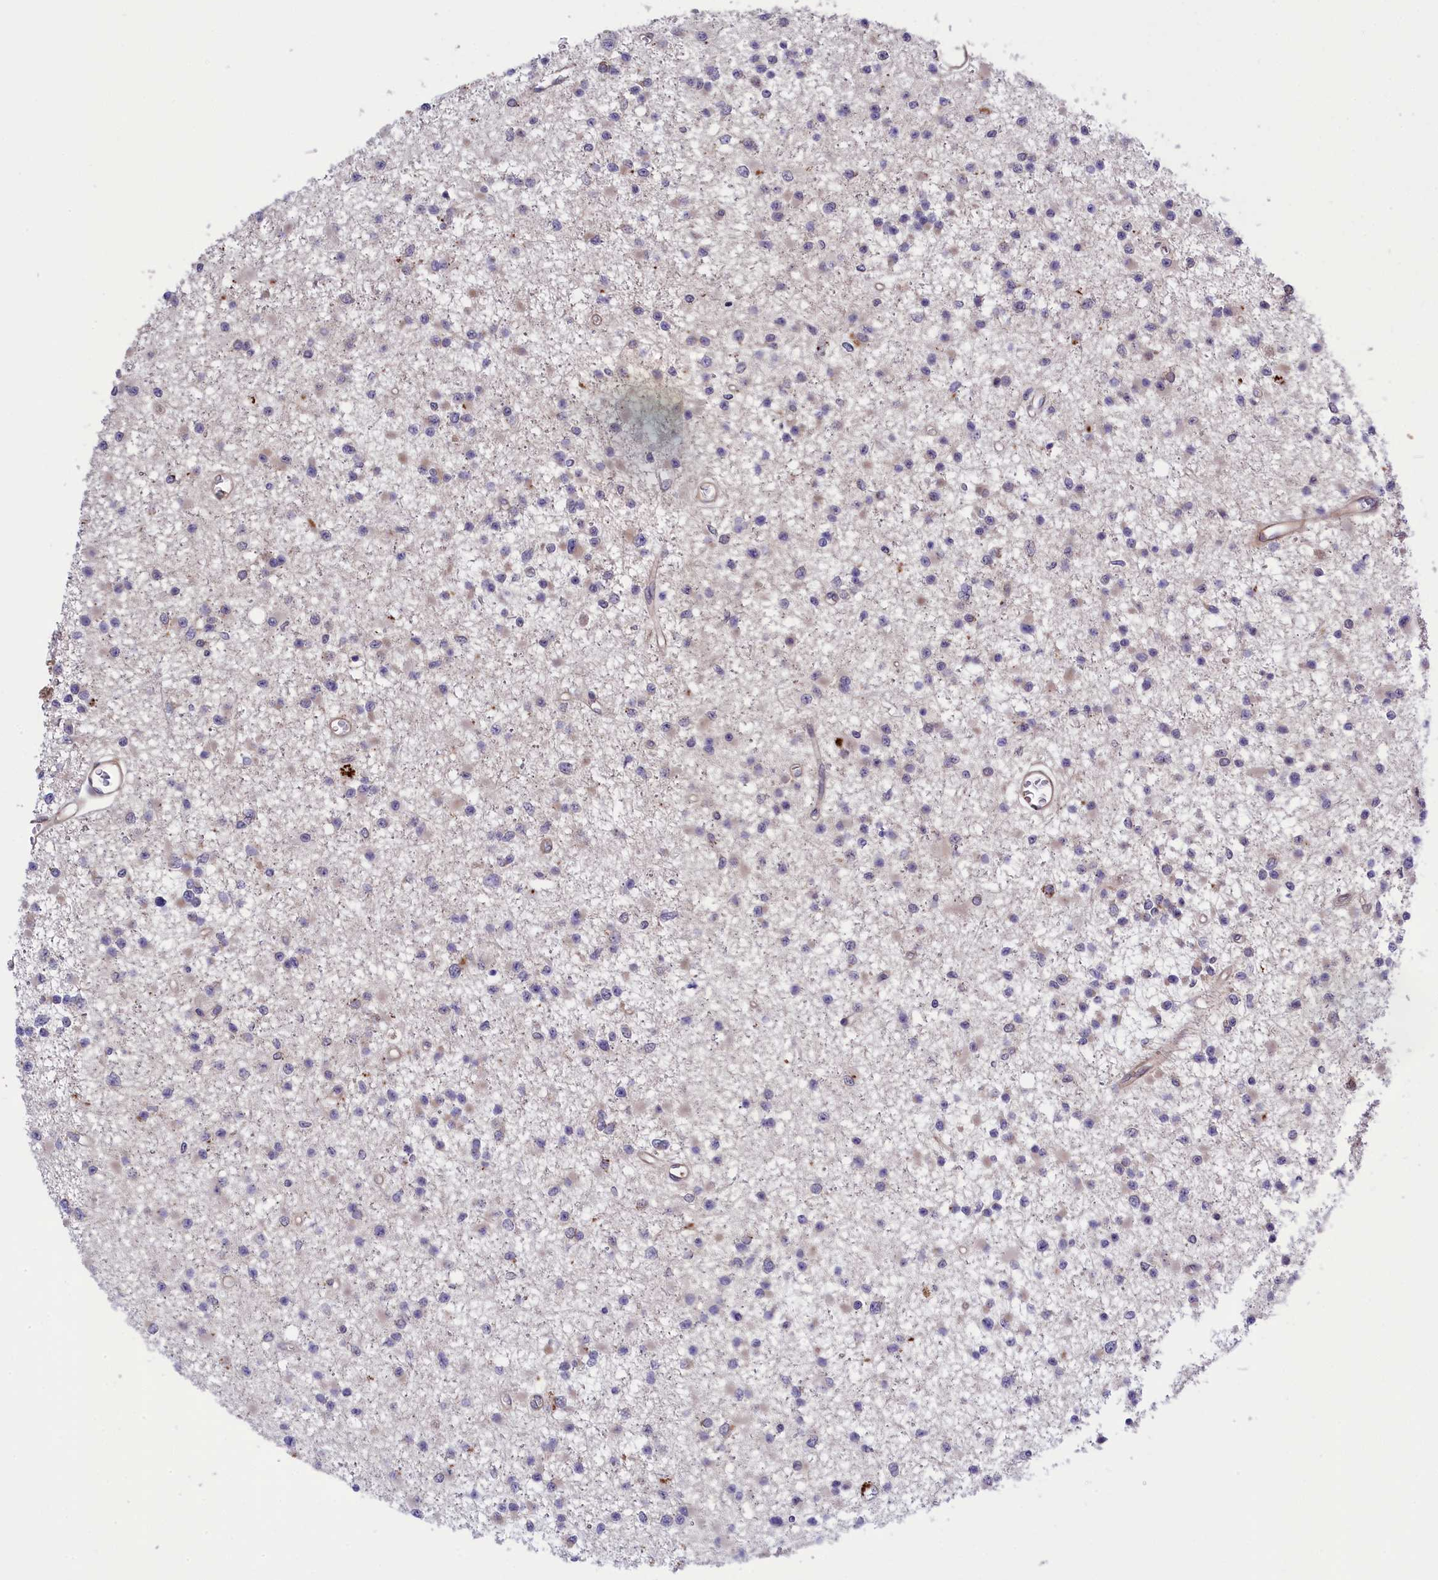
{"staining": {"intensity": "negative", "quantity": "none", "location": "none"}, "tissue": "glioma", "cell_type": "Tumor cells", "image_type": "cancer", "snomed": [{"axis": "morphology", "description": "Glioma, malignant, Low grade"}, {"axis": "topography", "description": "Brain"}], "caption": "Immunohistochemistry micrograph of neoplastic tissue: human malignant glioma (low-grade) stained with DAB demonstrates no significant protein positivity in tumor cells. The staining is performed using DAB brown chromogen with nuclei counter-stained in using hematoxylin.", "gene": "DDX60L", "patient": {"sex": "female", "age": 22}}